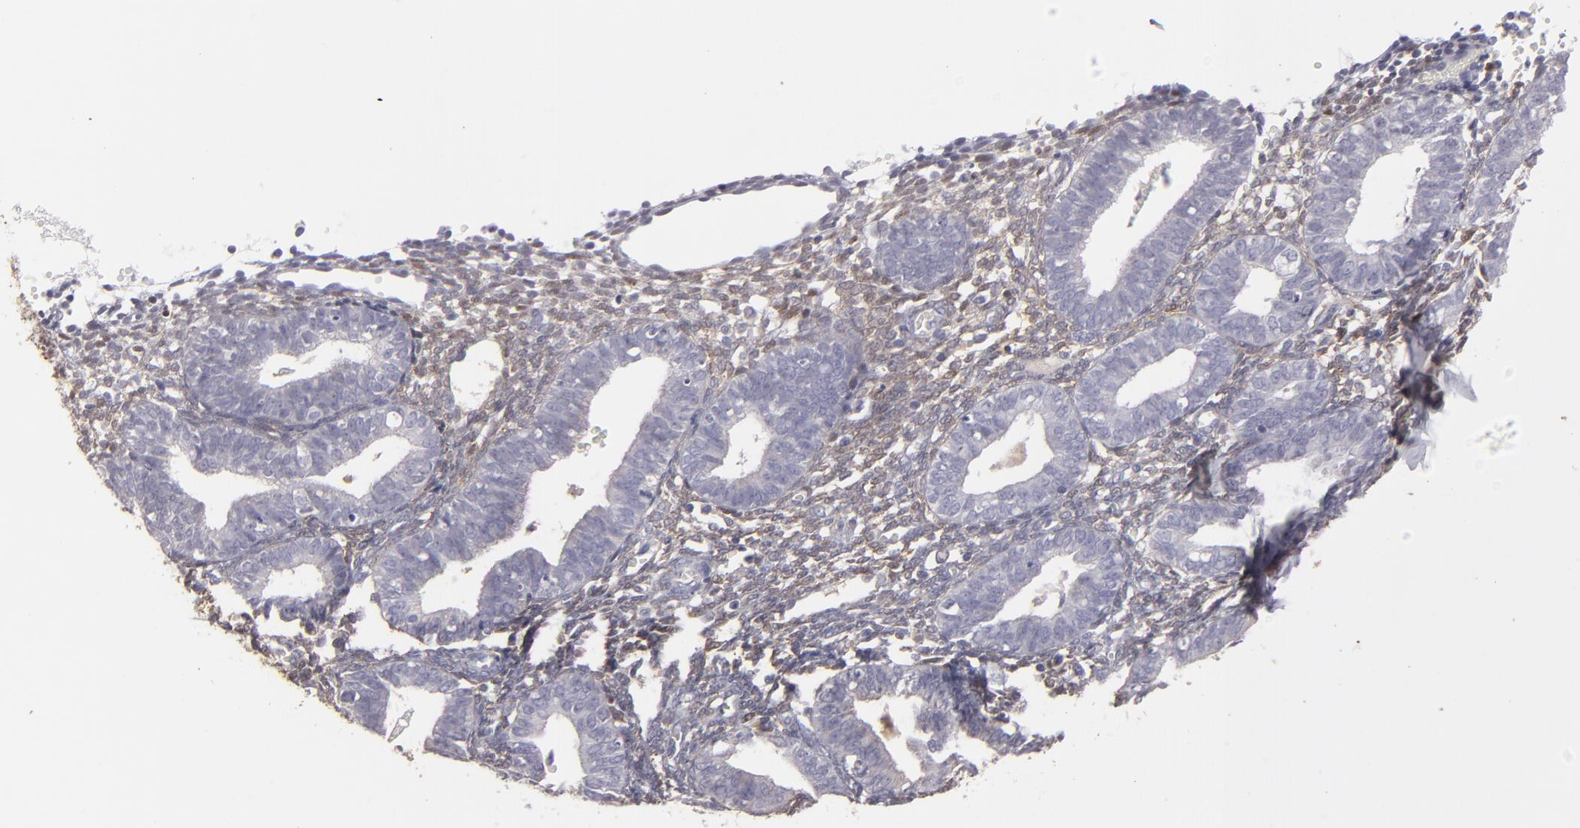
{"staining": {"intensity": "strong", "quantity": ">75%", "location": "cytoplasmic/membranous"}, "tissue": "endometrium", "cell_type": "Cells in endometrial stroma", "image_type": "normal", "snomed": [{"axis": "morphology", "description": "Normal tissue, NOS"}, {"axis": "topography", "description": "Endometrium"}], "caption": "Endometrium stained with a brown dye shows strong cytoplasmic/membranous positive positivity in about >75% of cells in endometrial stroma.", "gene": "SEMA3G", "patient": {"sex": "female", "age": 61}}